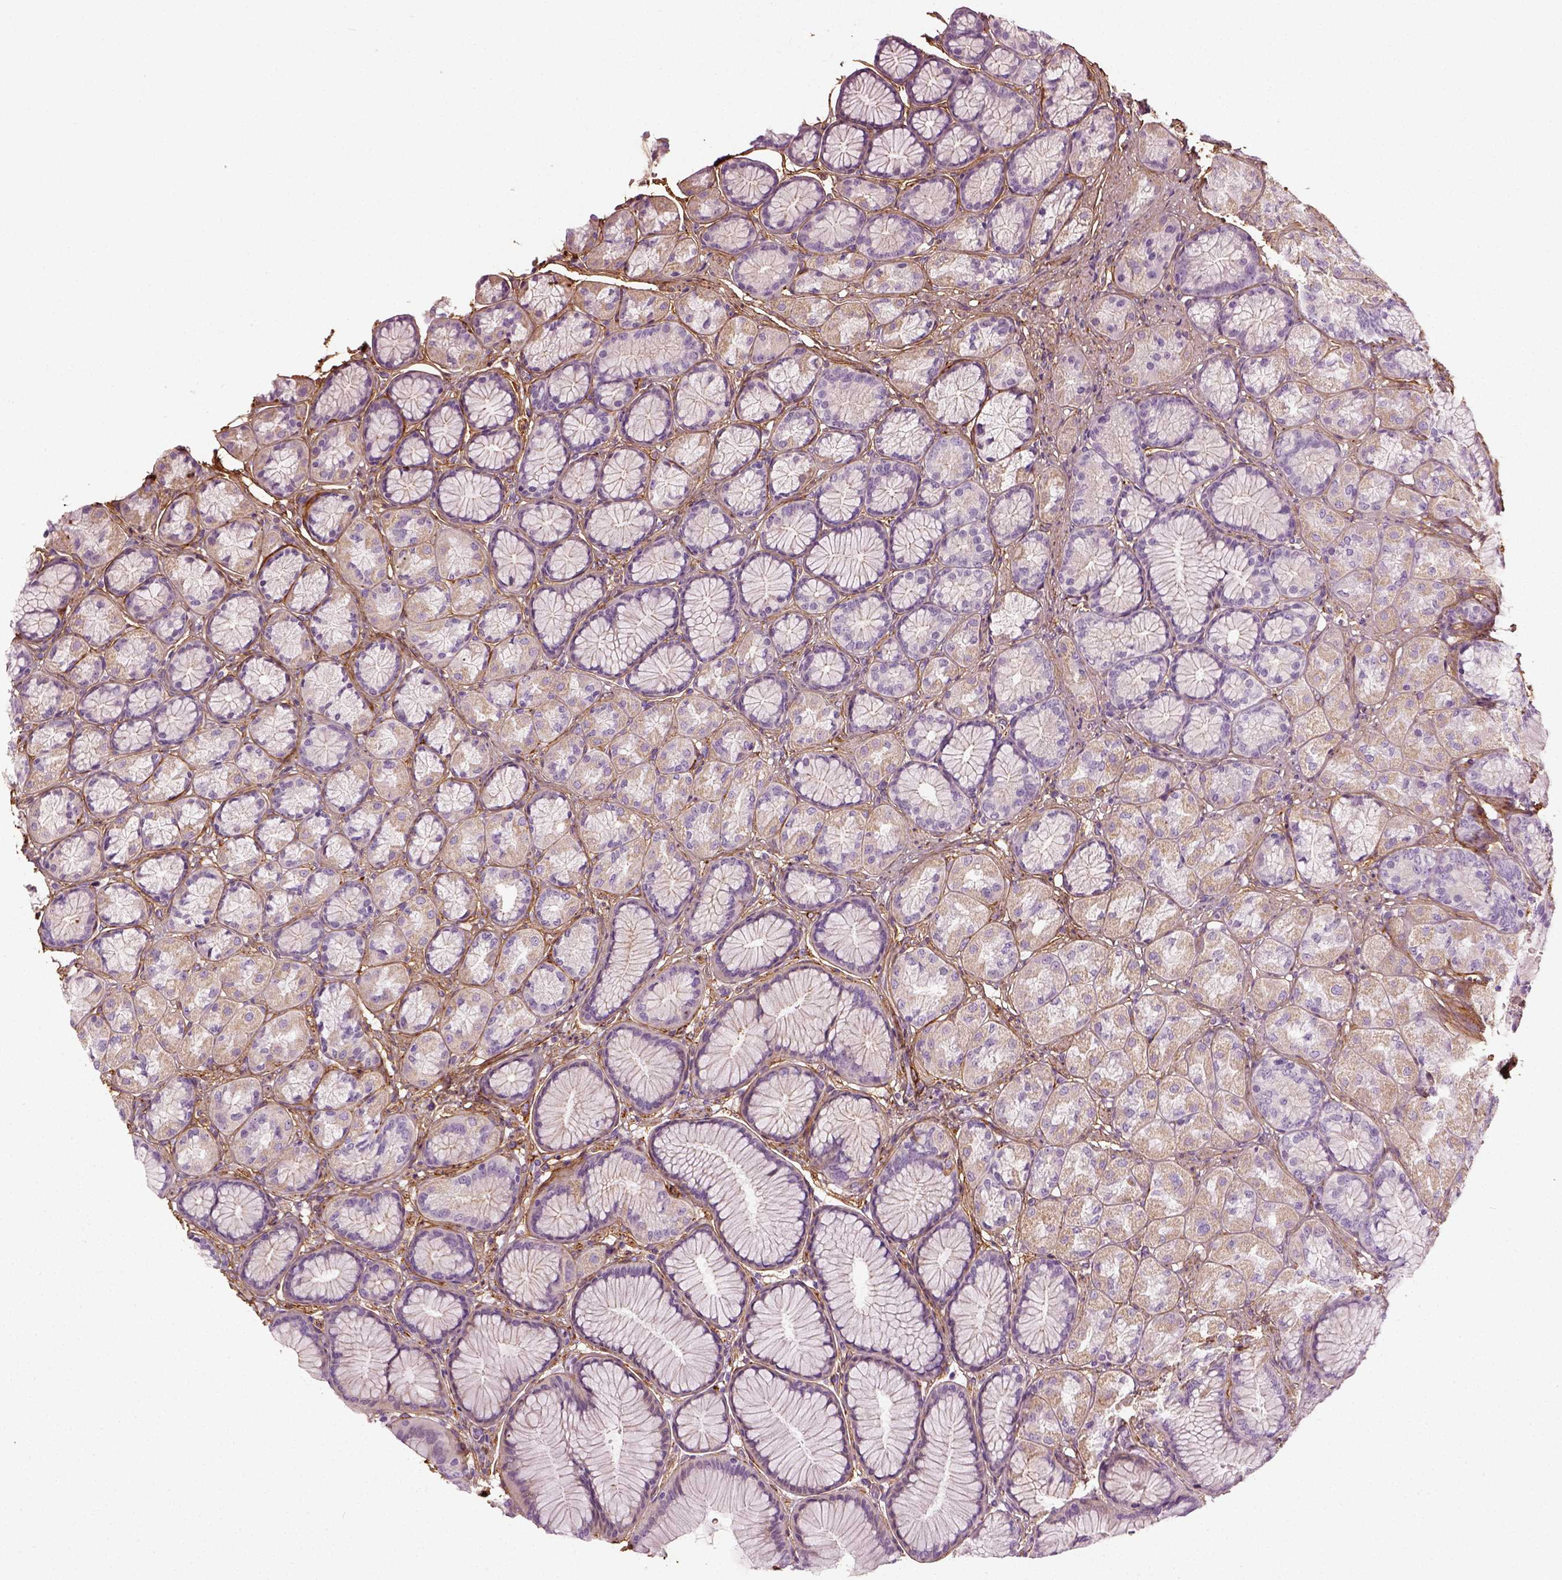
{"staining": {"intensity": "negative", "quantity": "none", "location": "none"}, "tissue": "stomach", "cell_type": "Glandular cells", "image_type": "normal", "snomed": [{"axis": "morphology", "description": "Normal tissue, NOS"}, {"axis": "morphology", "description": "Adenocarcinoma, NOS"}, {"axis": "morphology", "description": "Adenocarcinoma, High grade"}, {"axis": "topography", "description": "Stomach, upper"}, {"axis": "topography", "description": "Stomach"}], "caption": "A histopathology image of human stomach is negative for staining in glandular cells.", "gene": "COL6A2", "patient": {"sex": "female", "age": 65}}